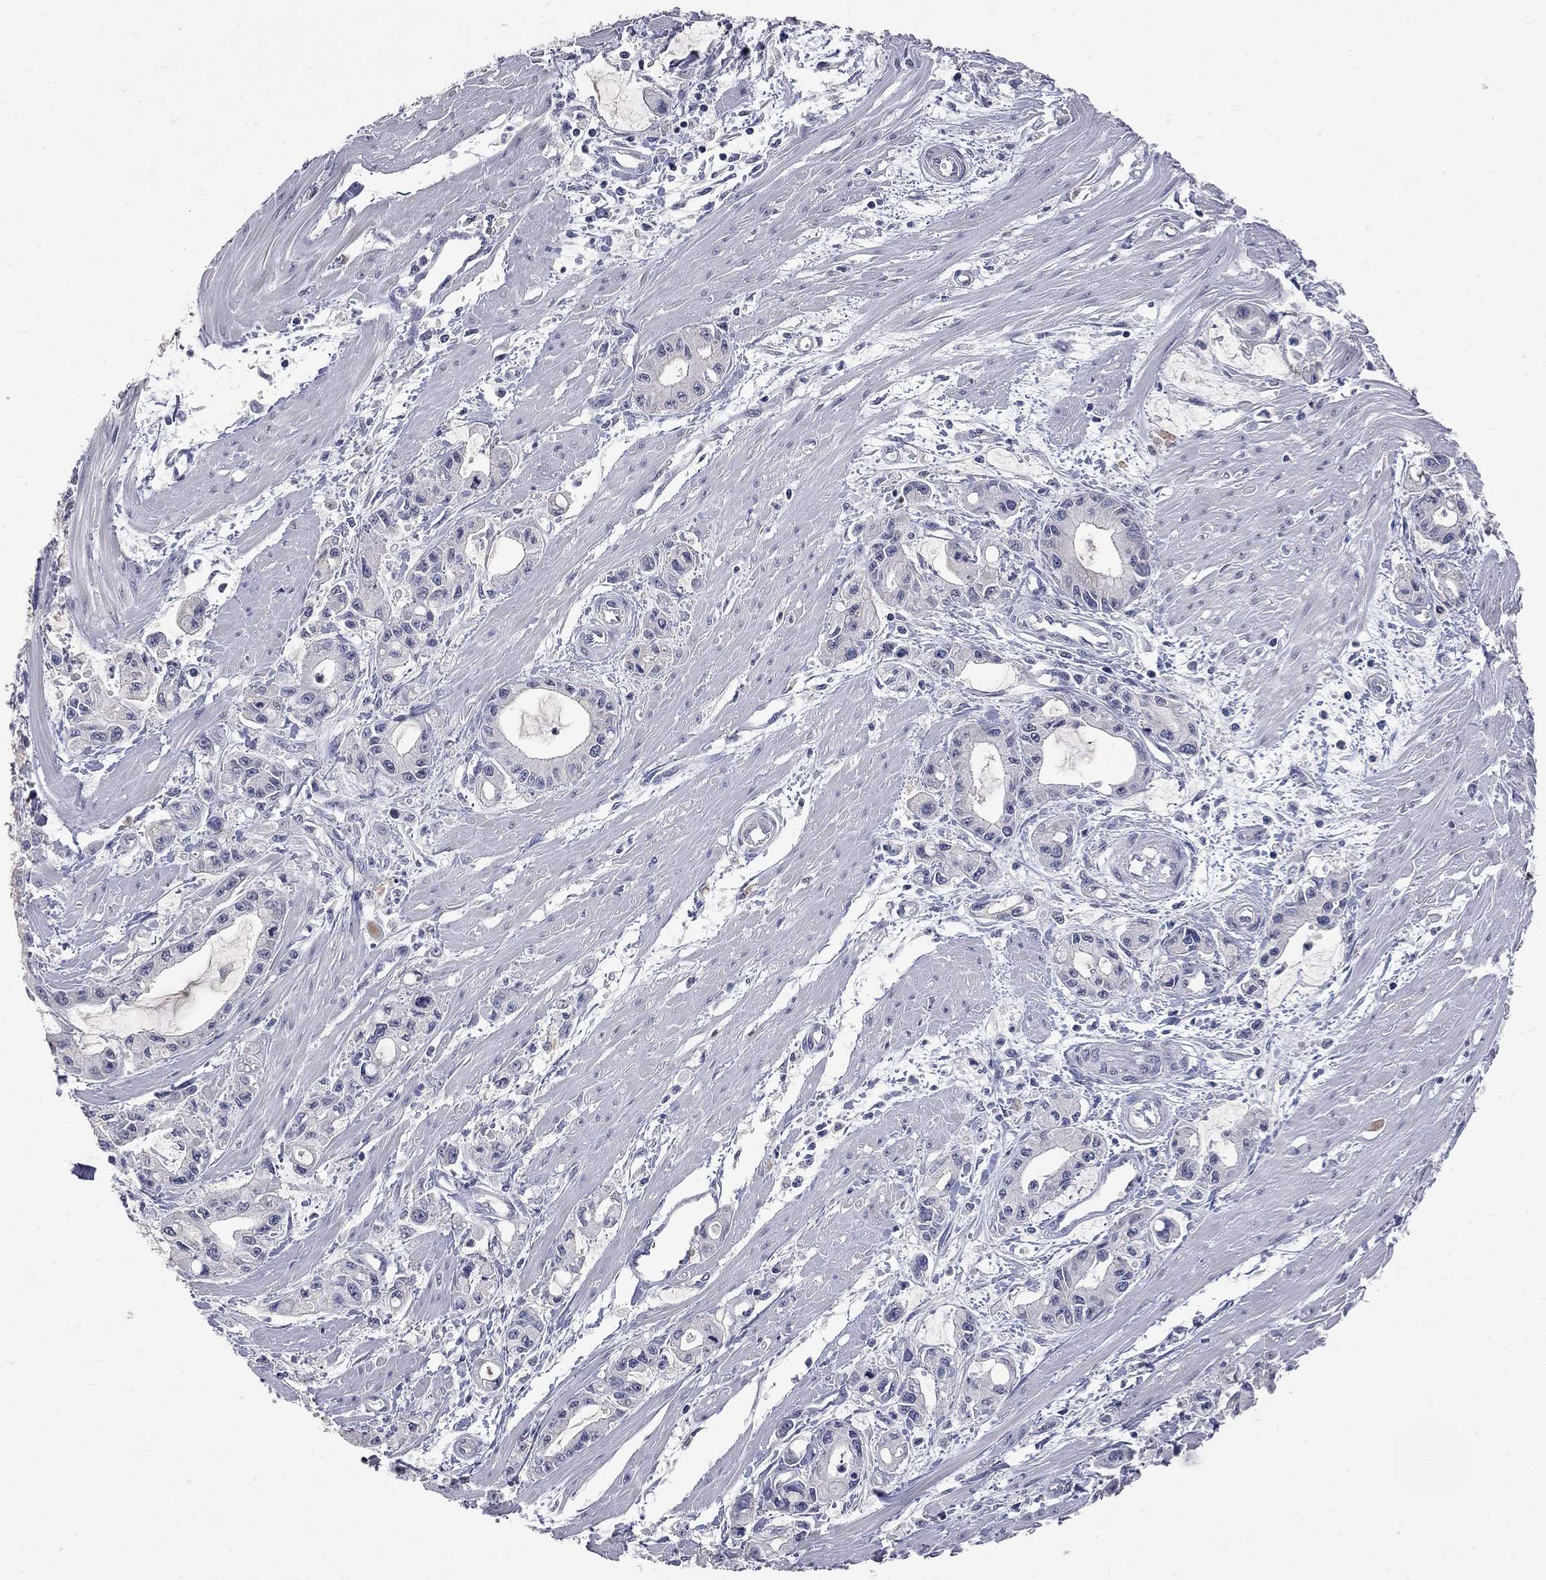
{"staining": {"intensity": "negative", "quantity": "none", "location": "none"}, "tissue": "pancreatic cancer", "cell_type": "Tumor cells", "image_type": "cancer", "snomed": [{"axis": "morphology", "description": "Adenocarcinoma, NOS"}, {"axis": "topography", "description": "Pancreas"}], "caption": "The micrograph exhibits no staining of tumor cells in pancreatic adenocarcinoma. (DAB (3,3'-diaminobenzidine) immunohistochemistry visualized using brightfield microscopy, high magnification).", "gene": "NOS2", "patient": {"sex": "male", "age": 48}}